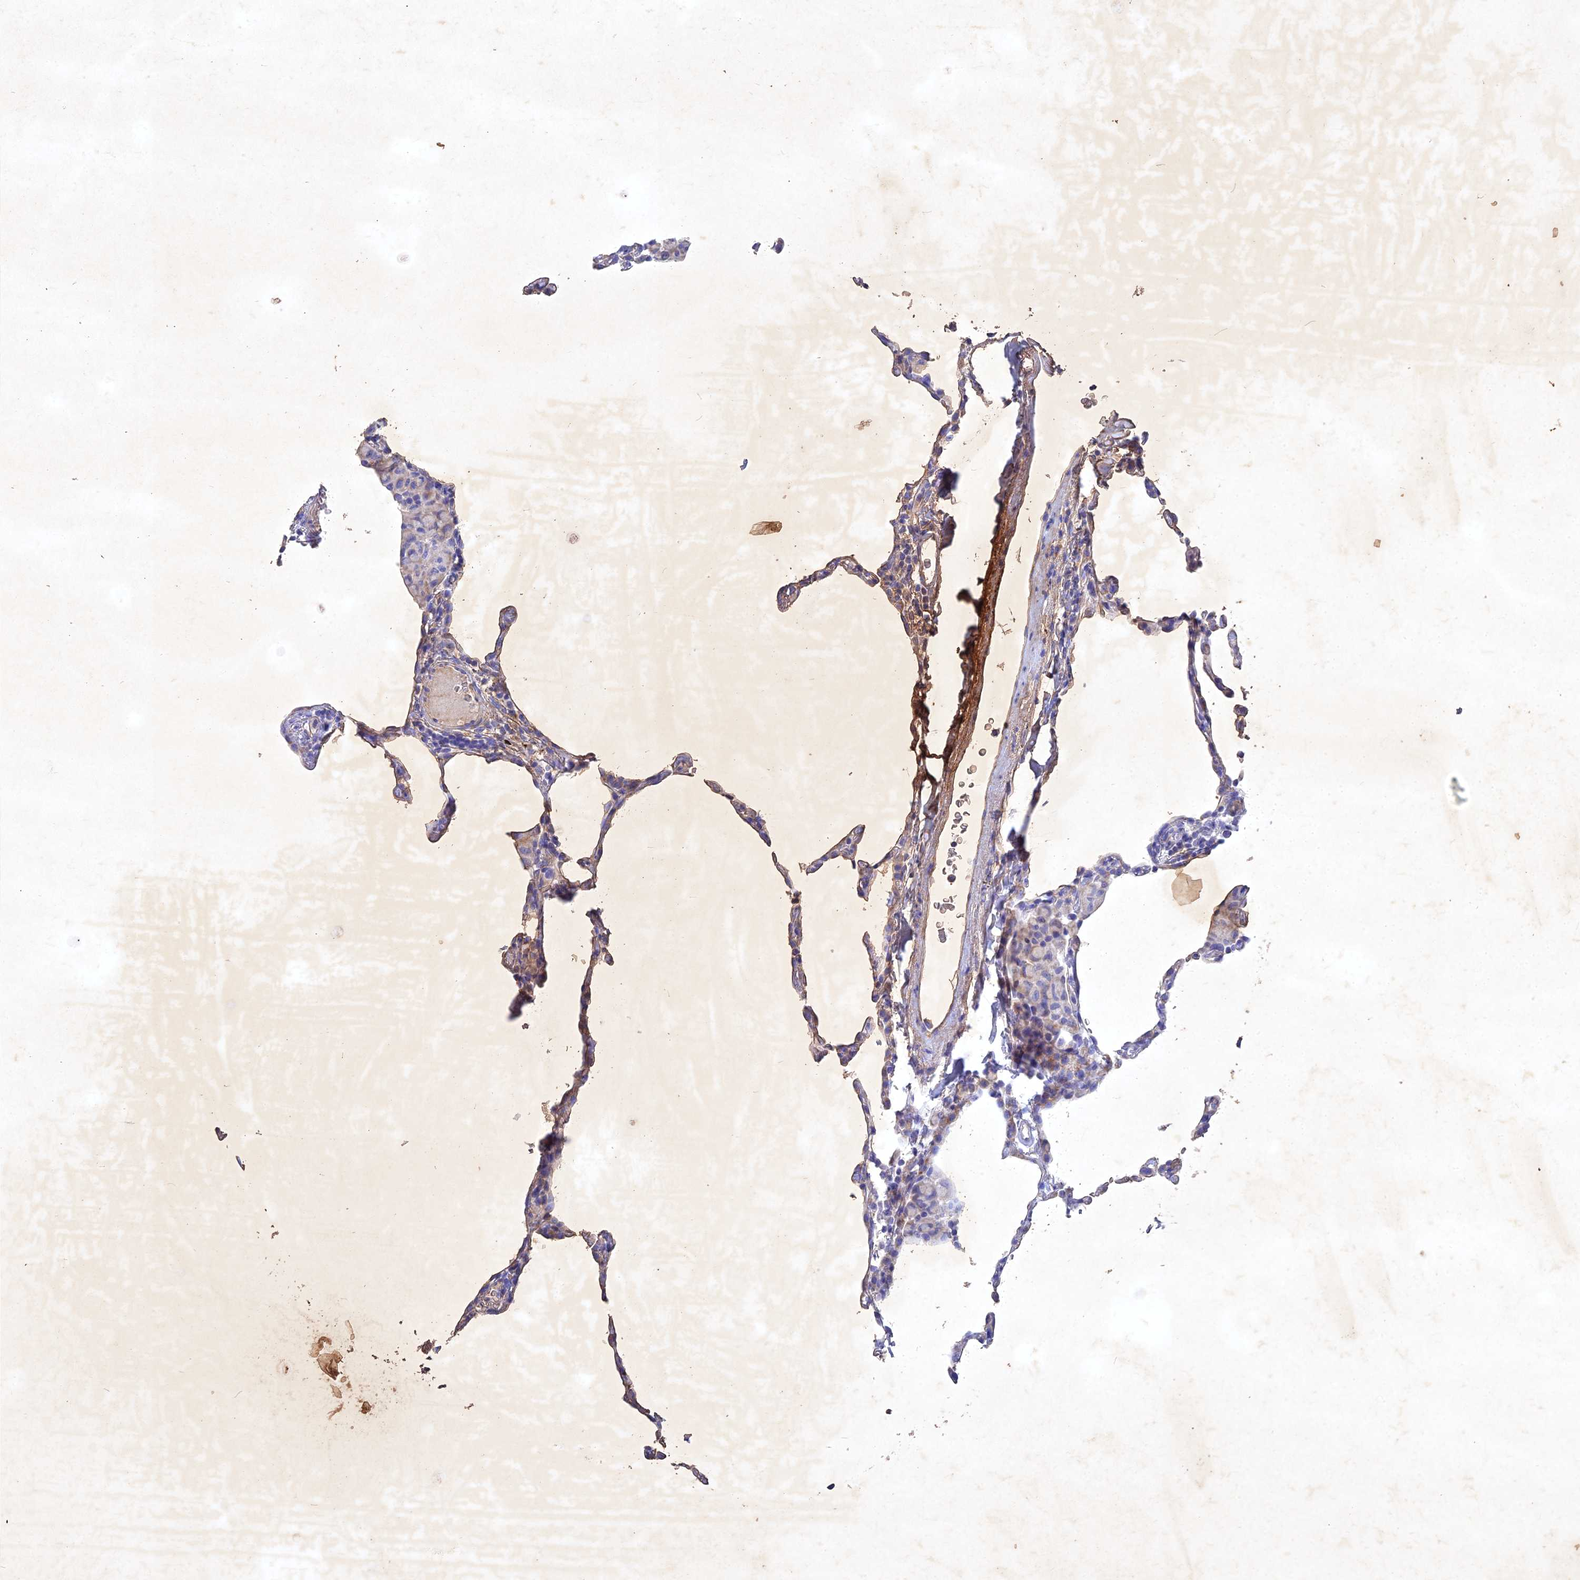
{"staining": {"intensity": "negative", "quantity": "none", "location": "none"}, "tissue": "lung", "cell_type": "Alveolar cells", "image_type": "normal", "snomed": [{"axis": "morphology", "description": "Normal tissue, NOS"}, {"axis": "topography", "description": "Lung"}], "caption": "Image shows no significant protein staining in alveolar cells of normal lung. (Stains: DAB immunohistochemistry (IHC) with hematoxylin counter stain, Microscopy: brightfield microscopy at high magnification).", "gene": "NDUFV1", "patient": {"sex": "female", "age": 57}}